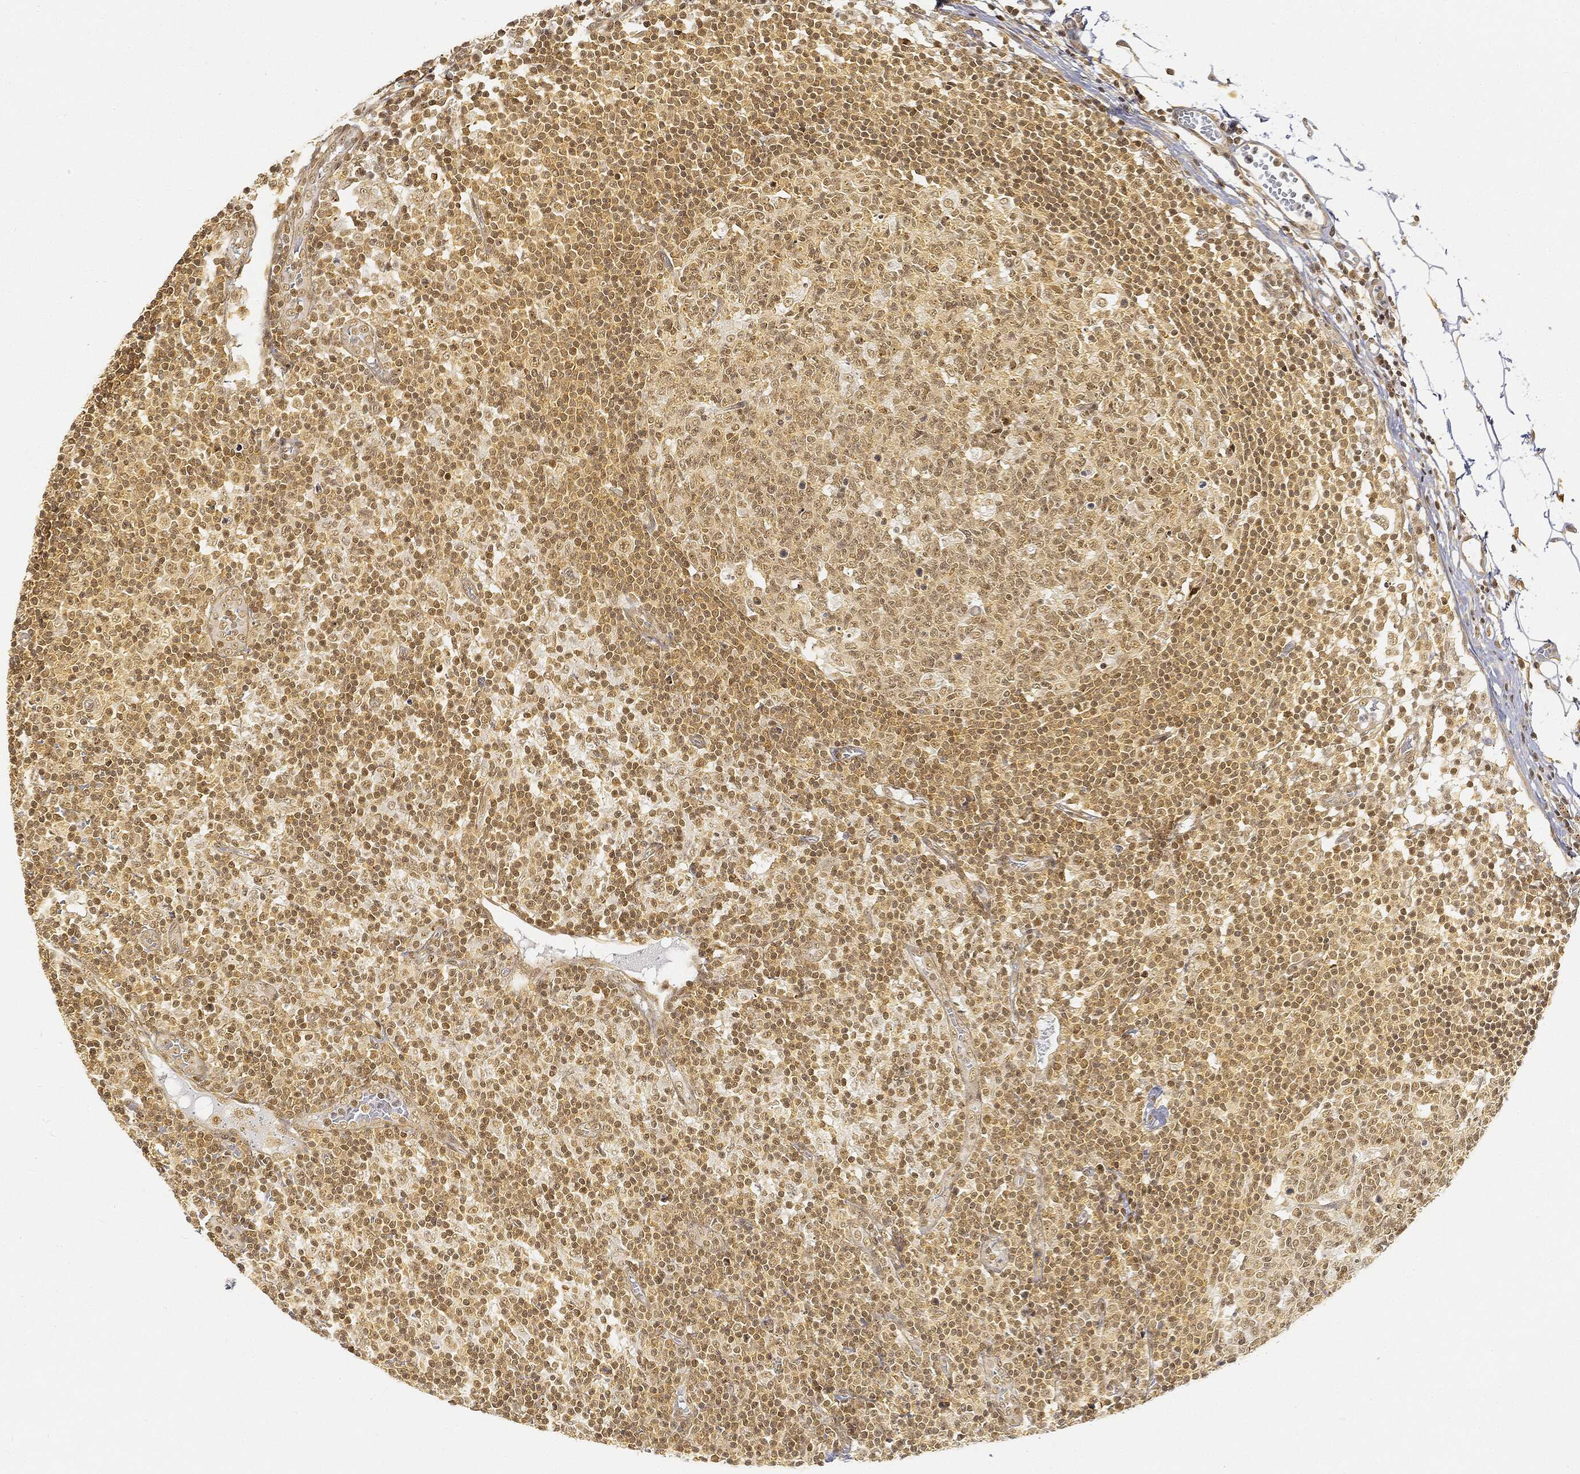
{"staining": {"intensity": "weak", "quantity": "25%-75%", "location": "nuclear"}, "tissue": "lymph node", "cell_type": "Germinal center cells", "image_type": "normal", "snomed": [{"axis": "morphology", "description": "Normal tissue, NOS"}, {"axis": "topography", "description": "Lymph node"}, {"axis": "topography", "description": "Salivary gland"}], "caption": "Brown immunohistochemical staining in normal lymph node reveals weak nuclear expression in approximately 25%-75% of germinal center cells.", "gene": "RSRC2", "patient": {"sex": "male", "age": 83}}